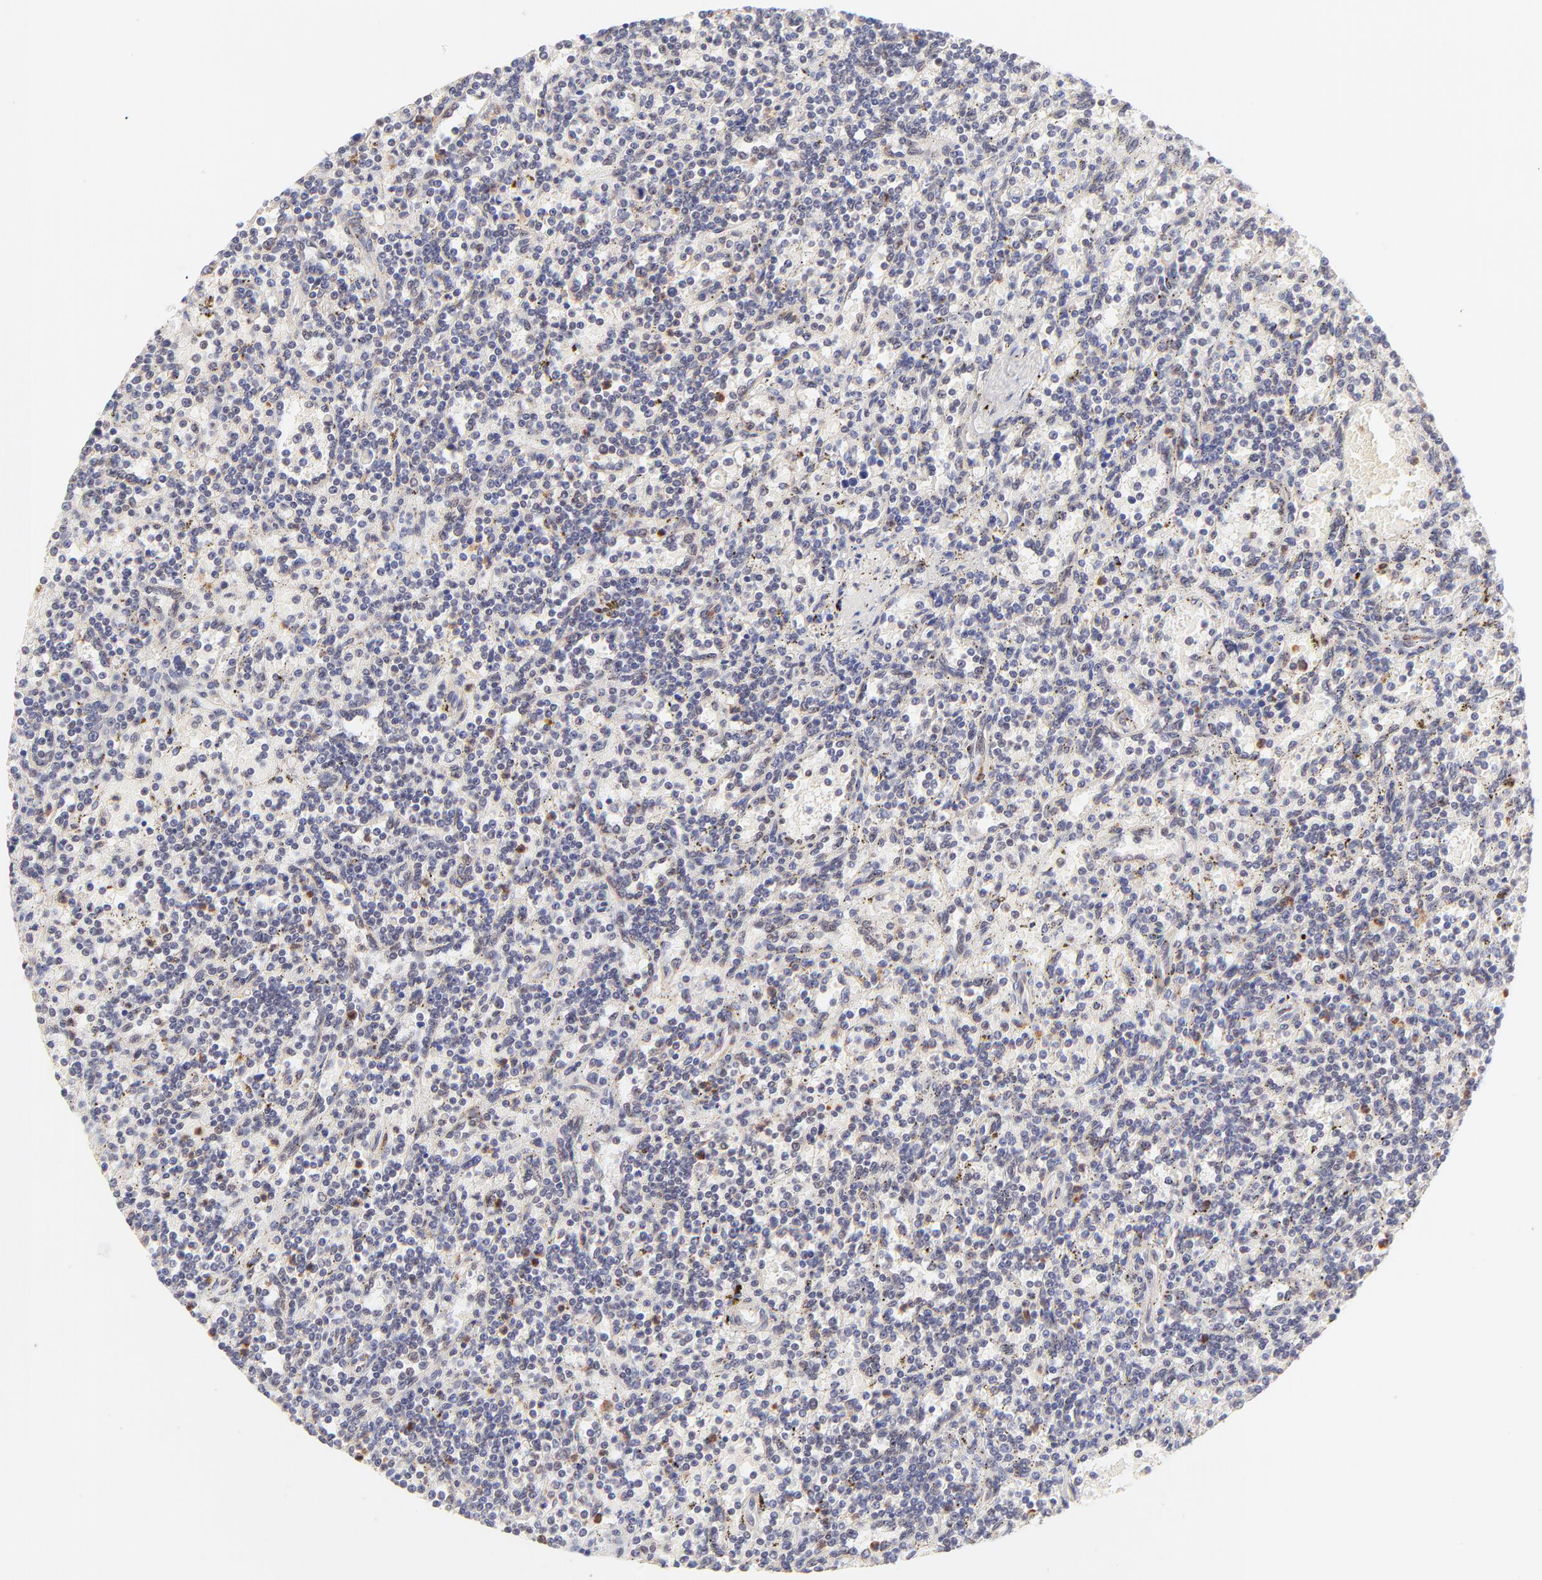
{"staining": {"intensity": "negative", "quantity": "none", "location": "none"}, "tissue": "lymphoma", "cell_type": "Tumor cells", "image_type": "cancer", "snomed": [{"axis": "morphology", "description": "Malignant lymphoma, non-Hodgkin's type, Low grade"}, {"axis": "topography", "description": "Spleen"}], "caption": "Malignant lymphoma, non-Hodgkin's type (low-grade) was stained to show a protein in brown. There is no significant positivity in tumor cells. The staining is performed using DAB brown chromogen with nuclei counter-stained in using hematoxylin.", "gene": "MED12", "patient": {"sex": "male", "age": 73}}